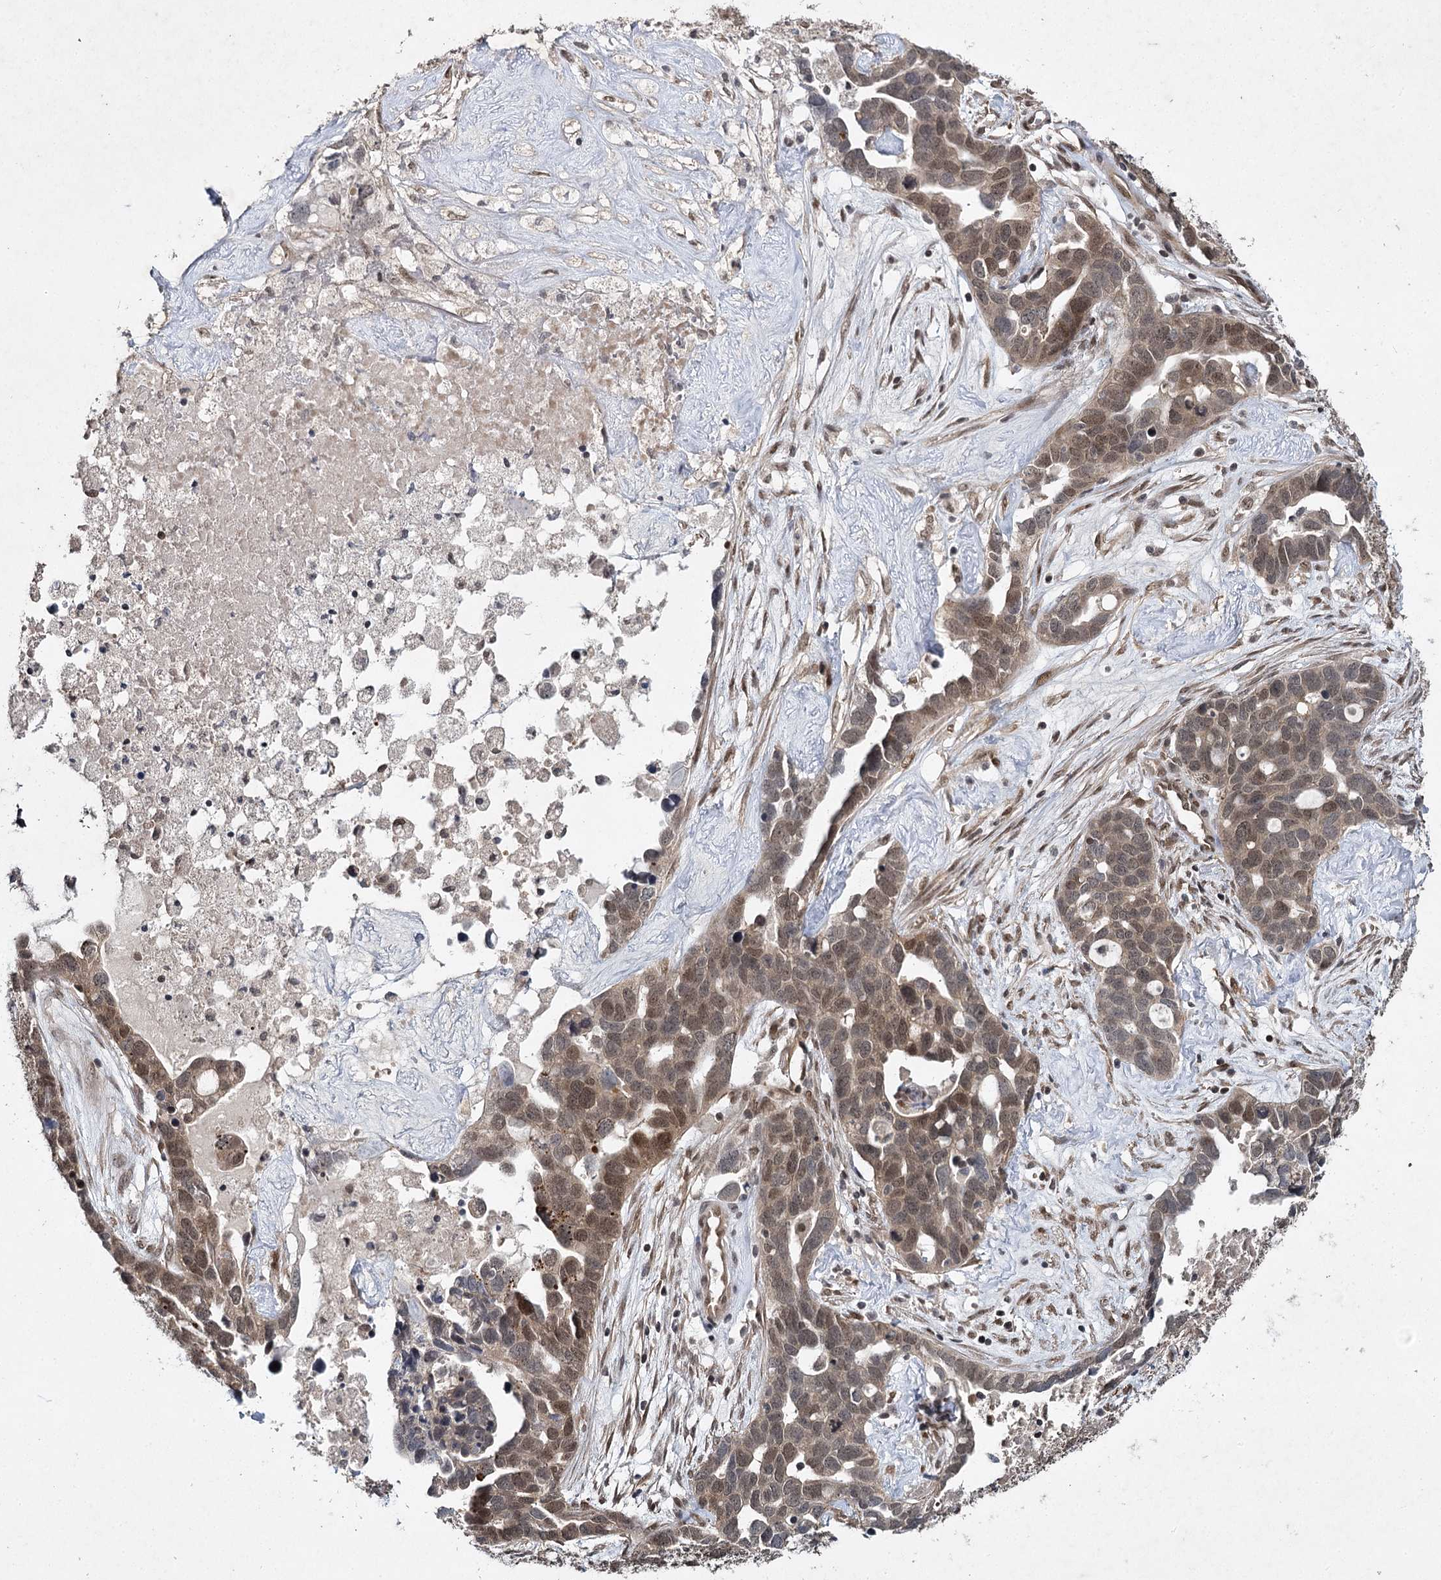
{"staining": {"intensity": "moderate", "quantity": ">75%", "location": "nuclear"}, "tissue": "ovarian cancer", "cell_type": "Tumor cells", "image_type": "cancer", "snomed": [{"axis": "morphology", "description": "Cystadenocarcinoma, serous, NOS"}, {"axis": "topography", "description": "Ovary"}], "caption": "This histopathology image reveals immunohistochemistry (IHC) staining of ovarian serous cystadenocarcinoma, with medium moderate nuclear positivity in approximately >75% of tumor cells.", "gene": "DCUN1D4", "patient": {"sex": "female", "age": 54}}